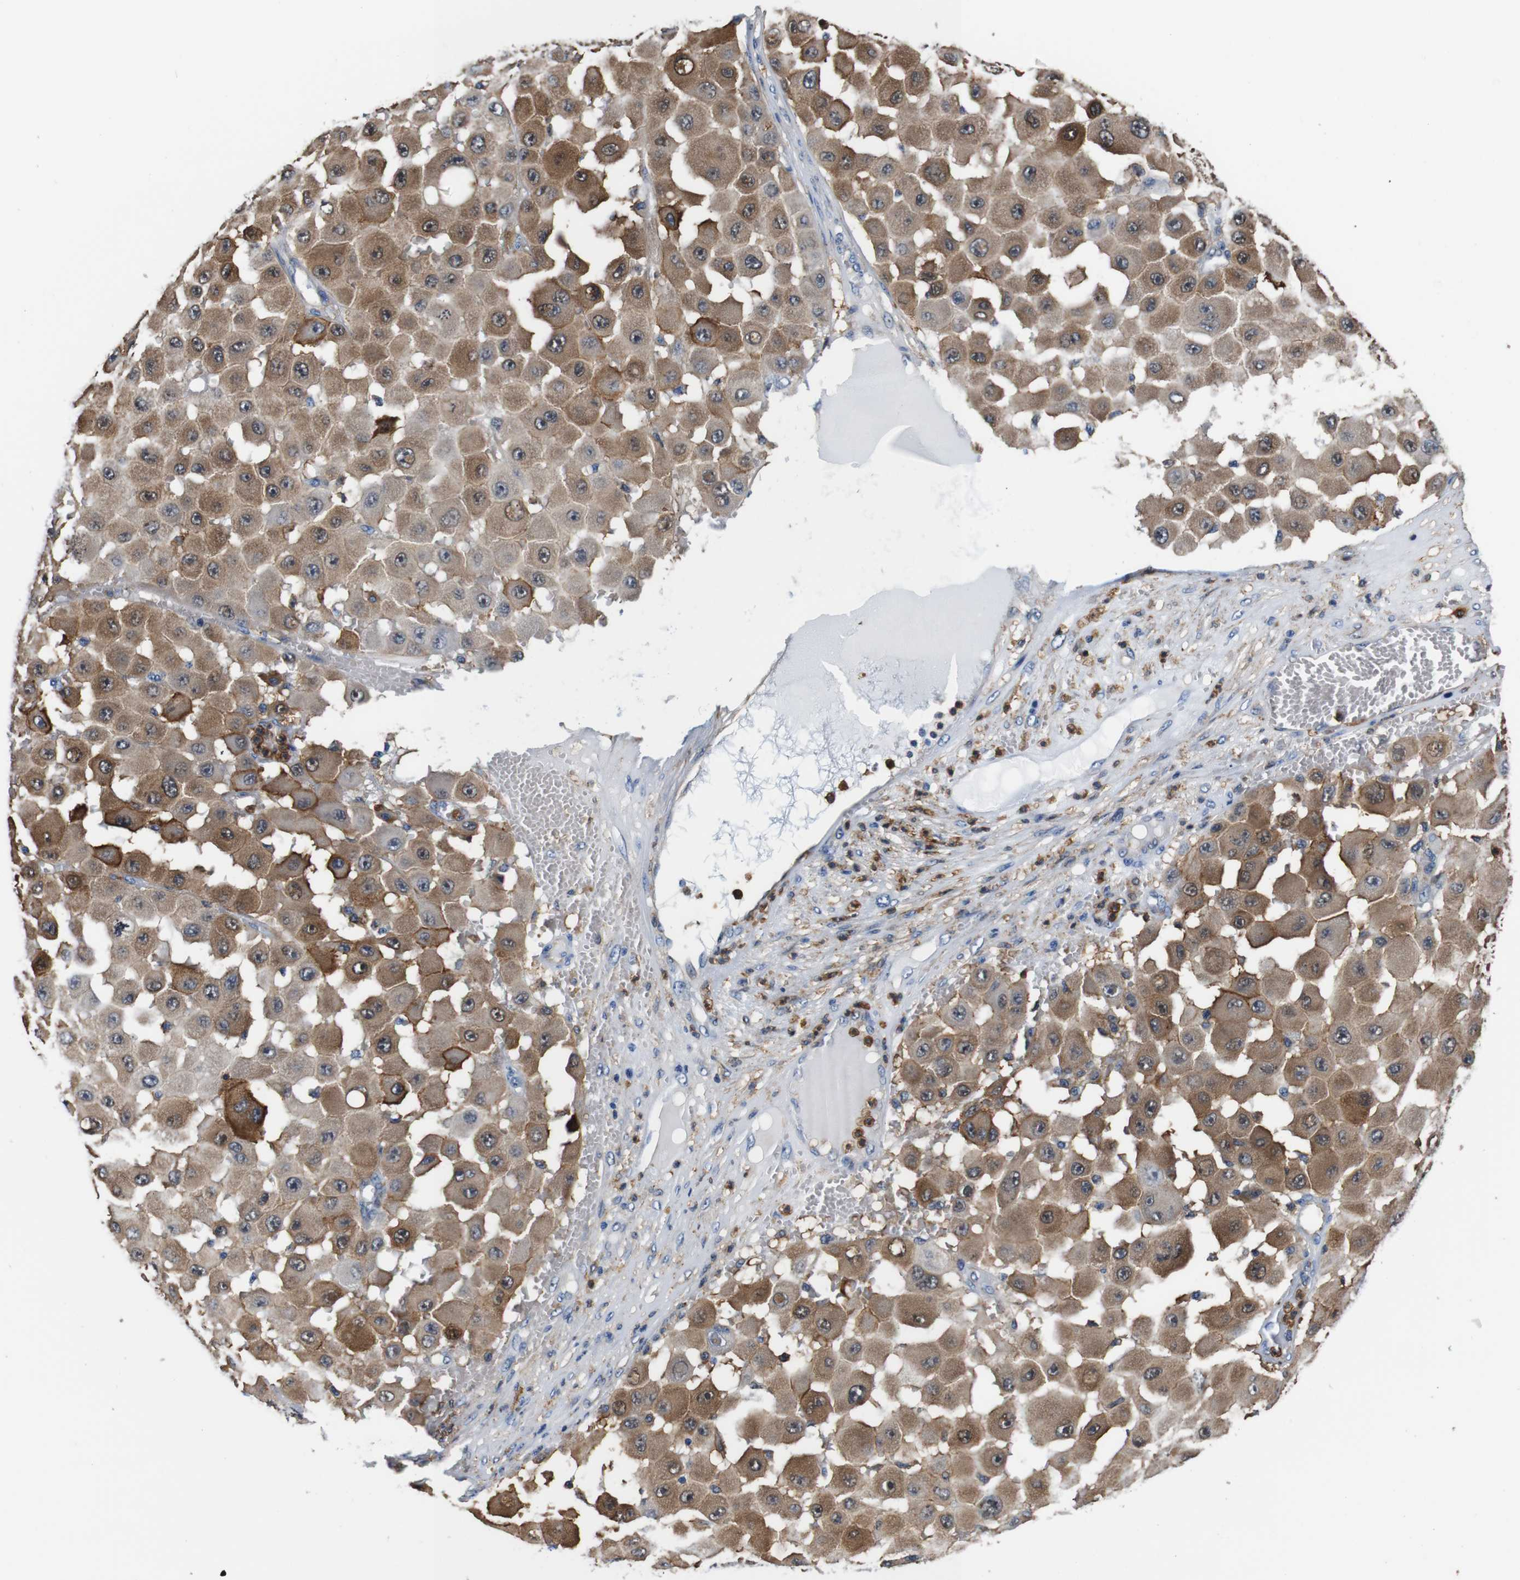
{"staining": {"intensity": "moderate", "quantity": ">75%", "location": "cytoplasmic/membranous"}, "tissue": "melanoma", "cell_type": "Tumor cells", "image_type": "cancer", "snomed": [{"axis": "morphology", "description": "Malignant melanoma, NOS"}, {"axis": "topography", "description": "Skin"}], "caption": "Brown immunohistochemical staining in human malignant melanoma reveals moderate cytoplasmic/membranous staining in about >75% of tumor cells.", "gene": "ANXA1", "patient": {"sex": "female", "age": 81}}